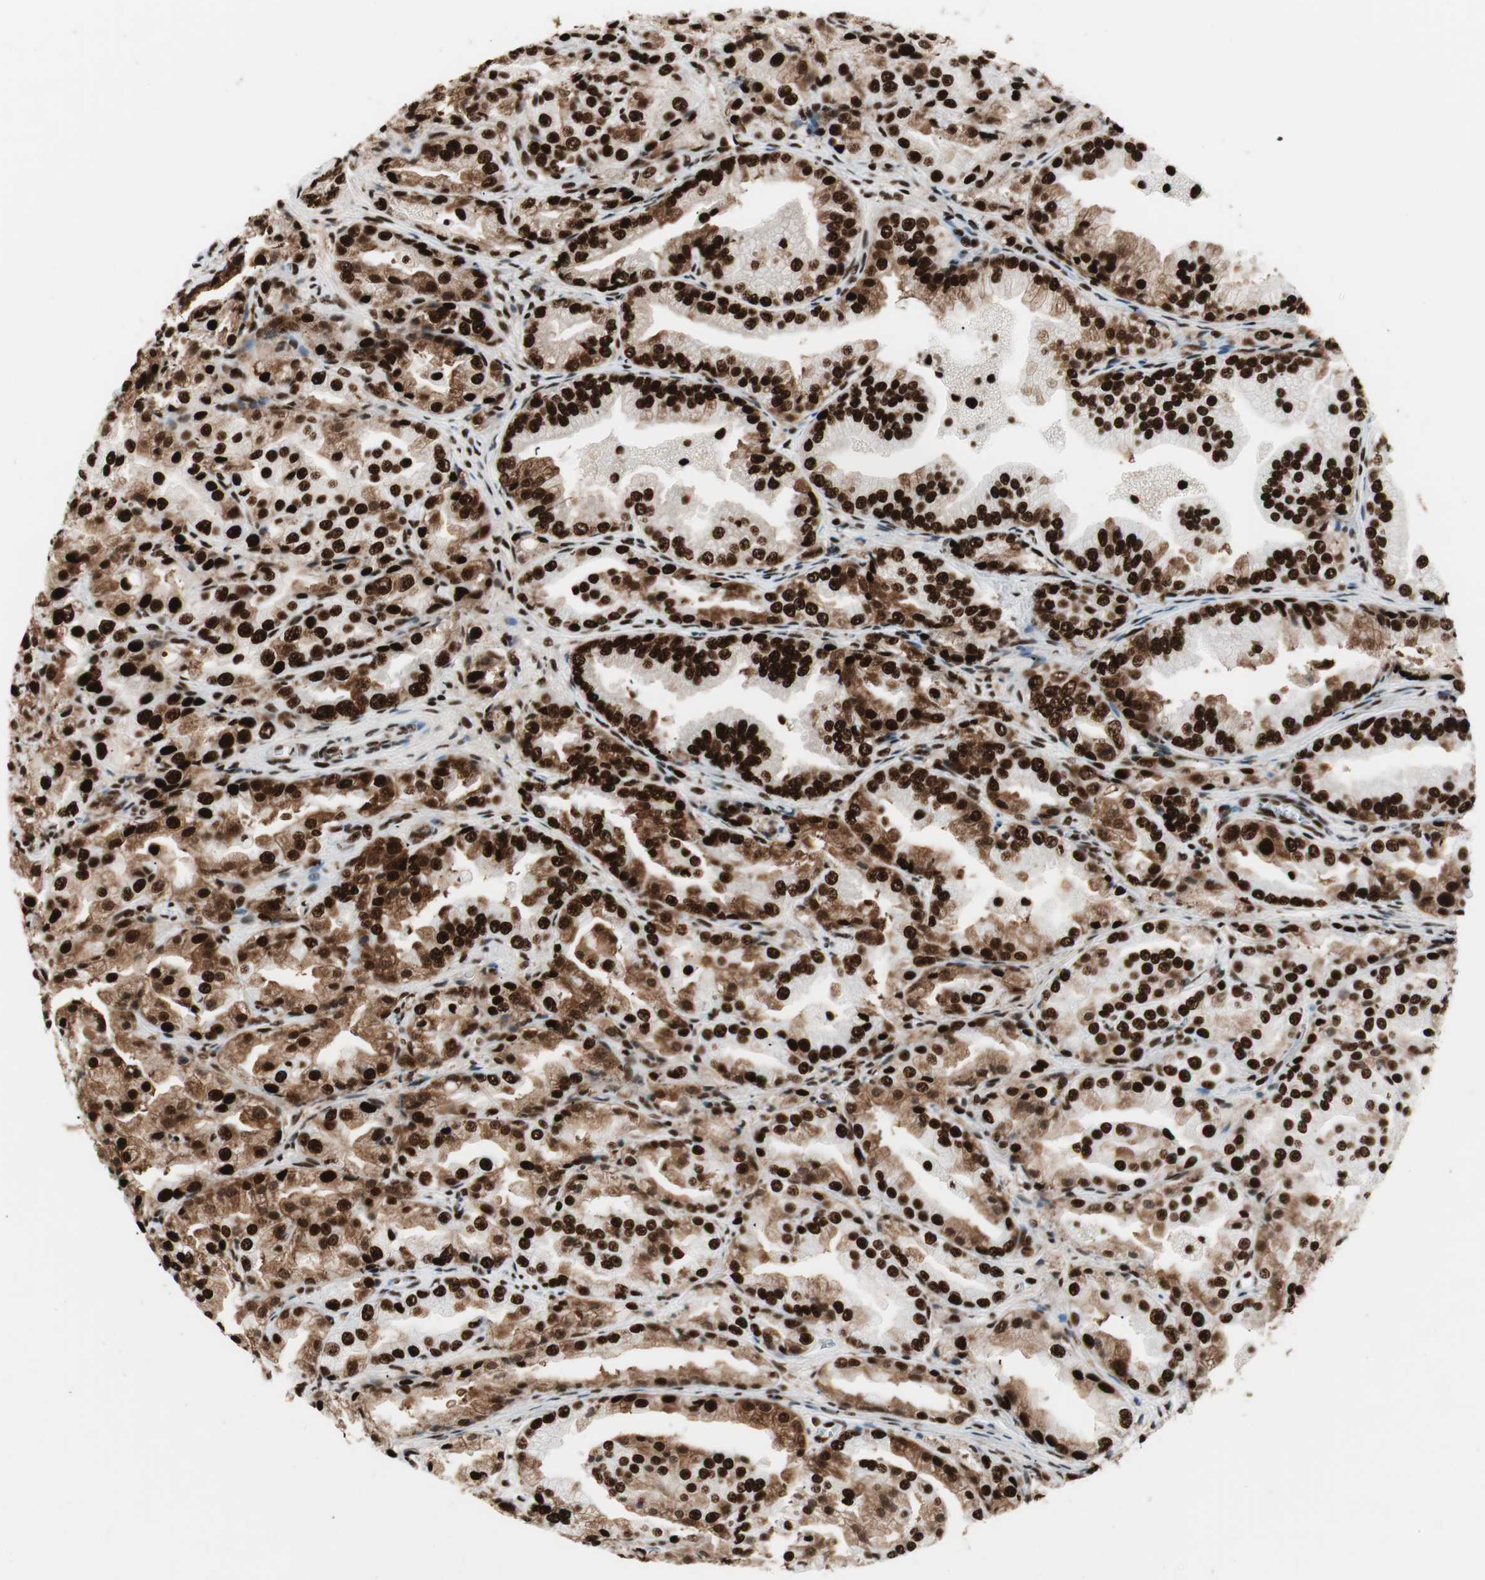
{"staining": {"intensity": "strong", "quantity": ">75%", "location": "cytoplasmic/membranous,nuclear"}, "tissue": "prostate cancer", "cell_type": "Tumor cells", "image_type": "cancer", "snomed": [{"axis": "morphology", "description": "Adenocarcinoma, High grade"}, {"axis": "topography", "description": "Prostate"}], "caption": "The histopathology image exhibits immunohistochemical staining of prostate cancer (adenocarcinoma (high-grade)). There is strong cytoplasmic/membranous and nuclear staining is present in about >75% of tumor cells.", "gene": "PSME3", "patient": {"sex": "male", "age": 61}}